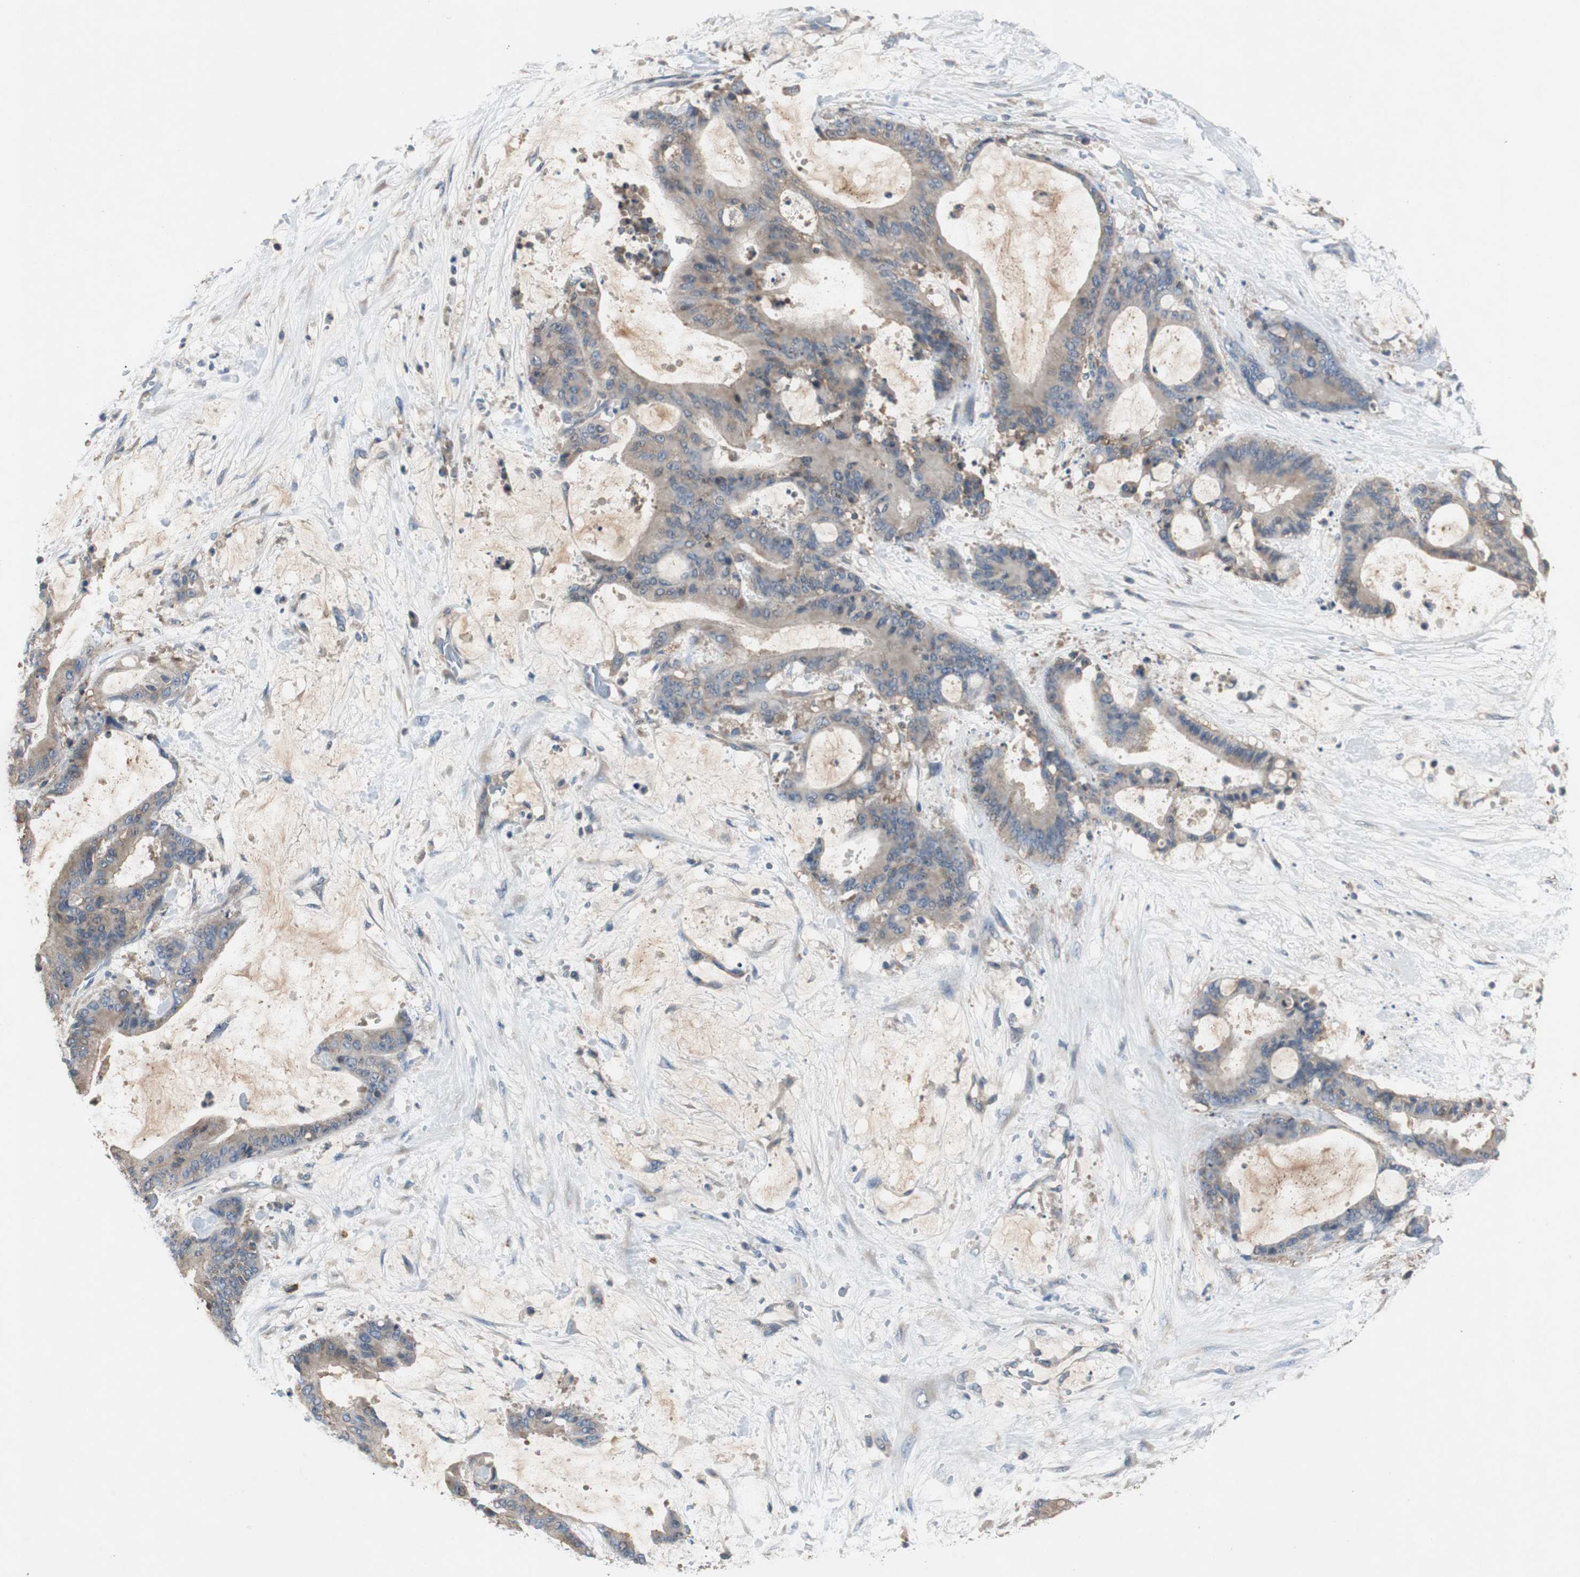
{"staining": {"intensity": "weak", "quantity": "25%-75%", "location": "cytoplasmic/membranous"}, "tissue": "liver cancer", "cell_type": "Tumor cells", "image_type": "cancer", "snomed": [{"axis": "morphology", "description": "Cholangiocarcinoma"}, {"axis": "topography", "description": "Liver"}], "caption": "This photomicrograph shows liver cholangiocarcinoma stained with immunohistochemistry to label a protein in brown. The cytoplasmic/membranous of tumor cells show weak positivity for the protein. Nuclei are counter-stained blue.", "gene": "TNFRSF14", "patient": {"sex": "female", "age": 73}}